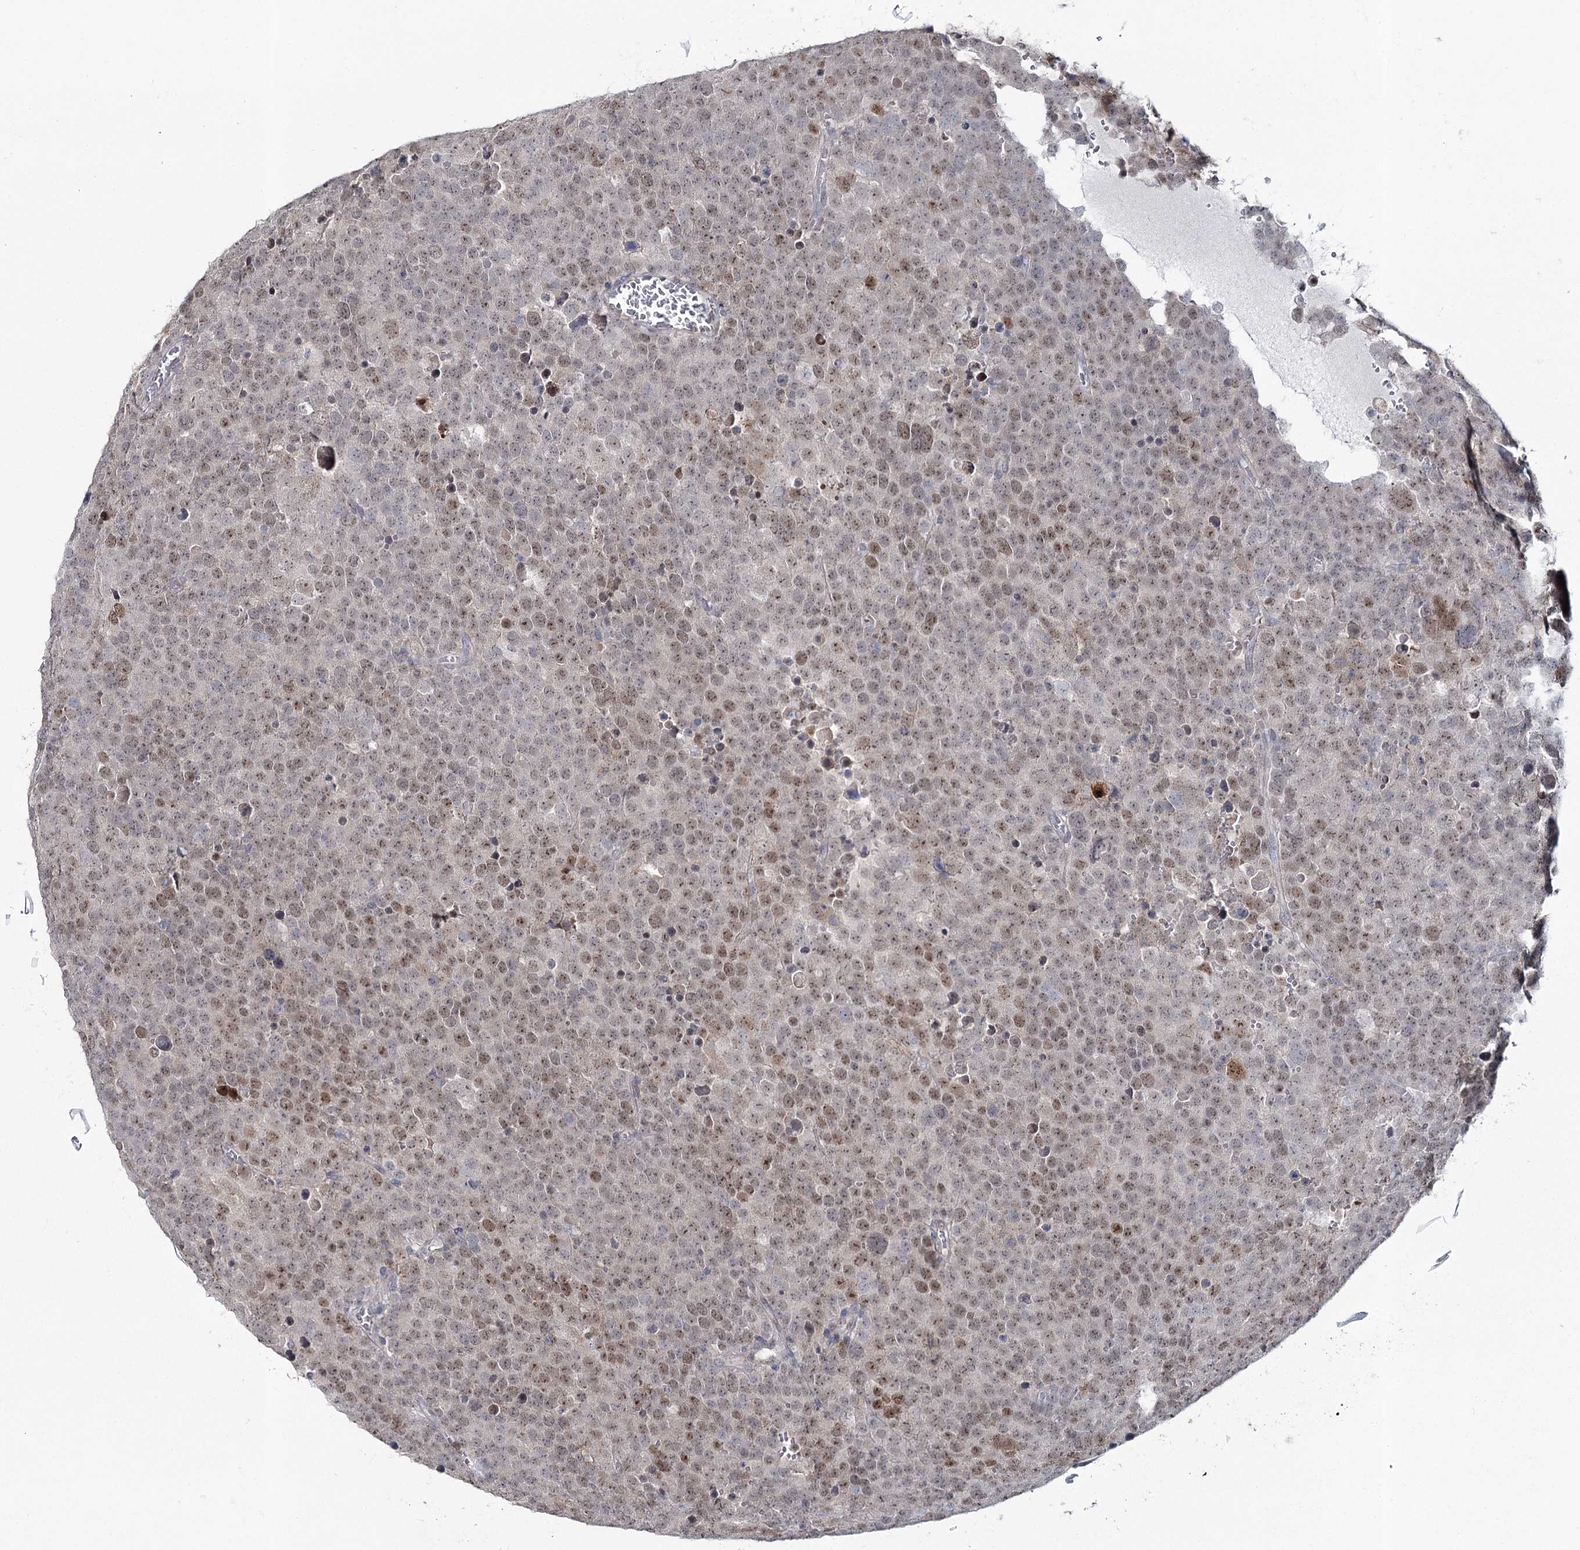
{"staining": {"intensity": "moderate", "quantity": "25%-75%", "location": "nuclear"}, "tissue": "testis cancer", "cell_type": "Tumor cells", "image_type": "cancer", "snomed": [{"axis": "morphology", "description": "Seminoma, NOS"}, {"axis": "topography", "description": "Testis"}], "caption": "Protein staining of testis cancer (seminoma) tissue shows moderate nuclear positivity in about 25%-75% of tumor cells. Immunohistochemistry (ihc) stains the protein in brown and the nuclei are stained blue.", "gene": "ZC3H8", "patient": {"sex": "male", "age": 71}}